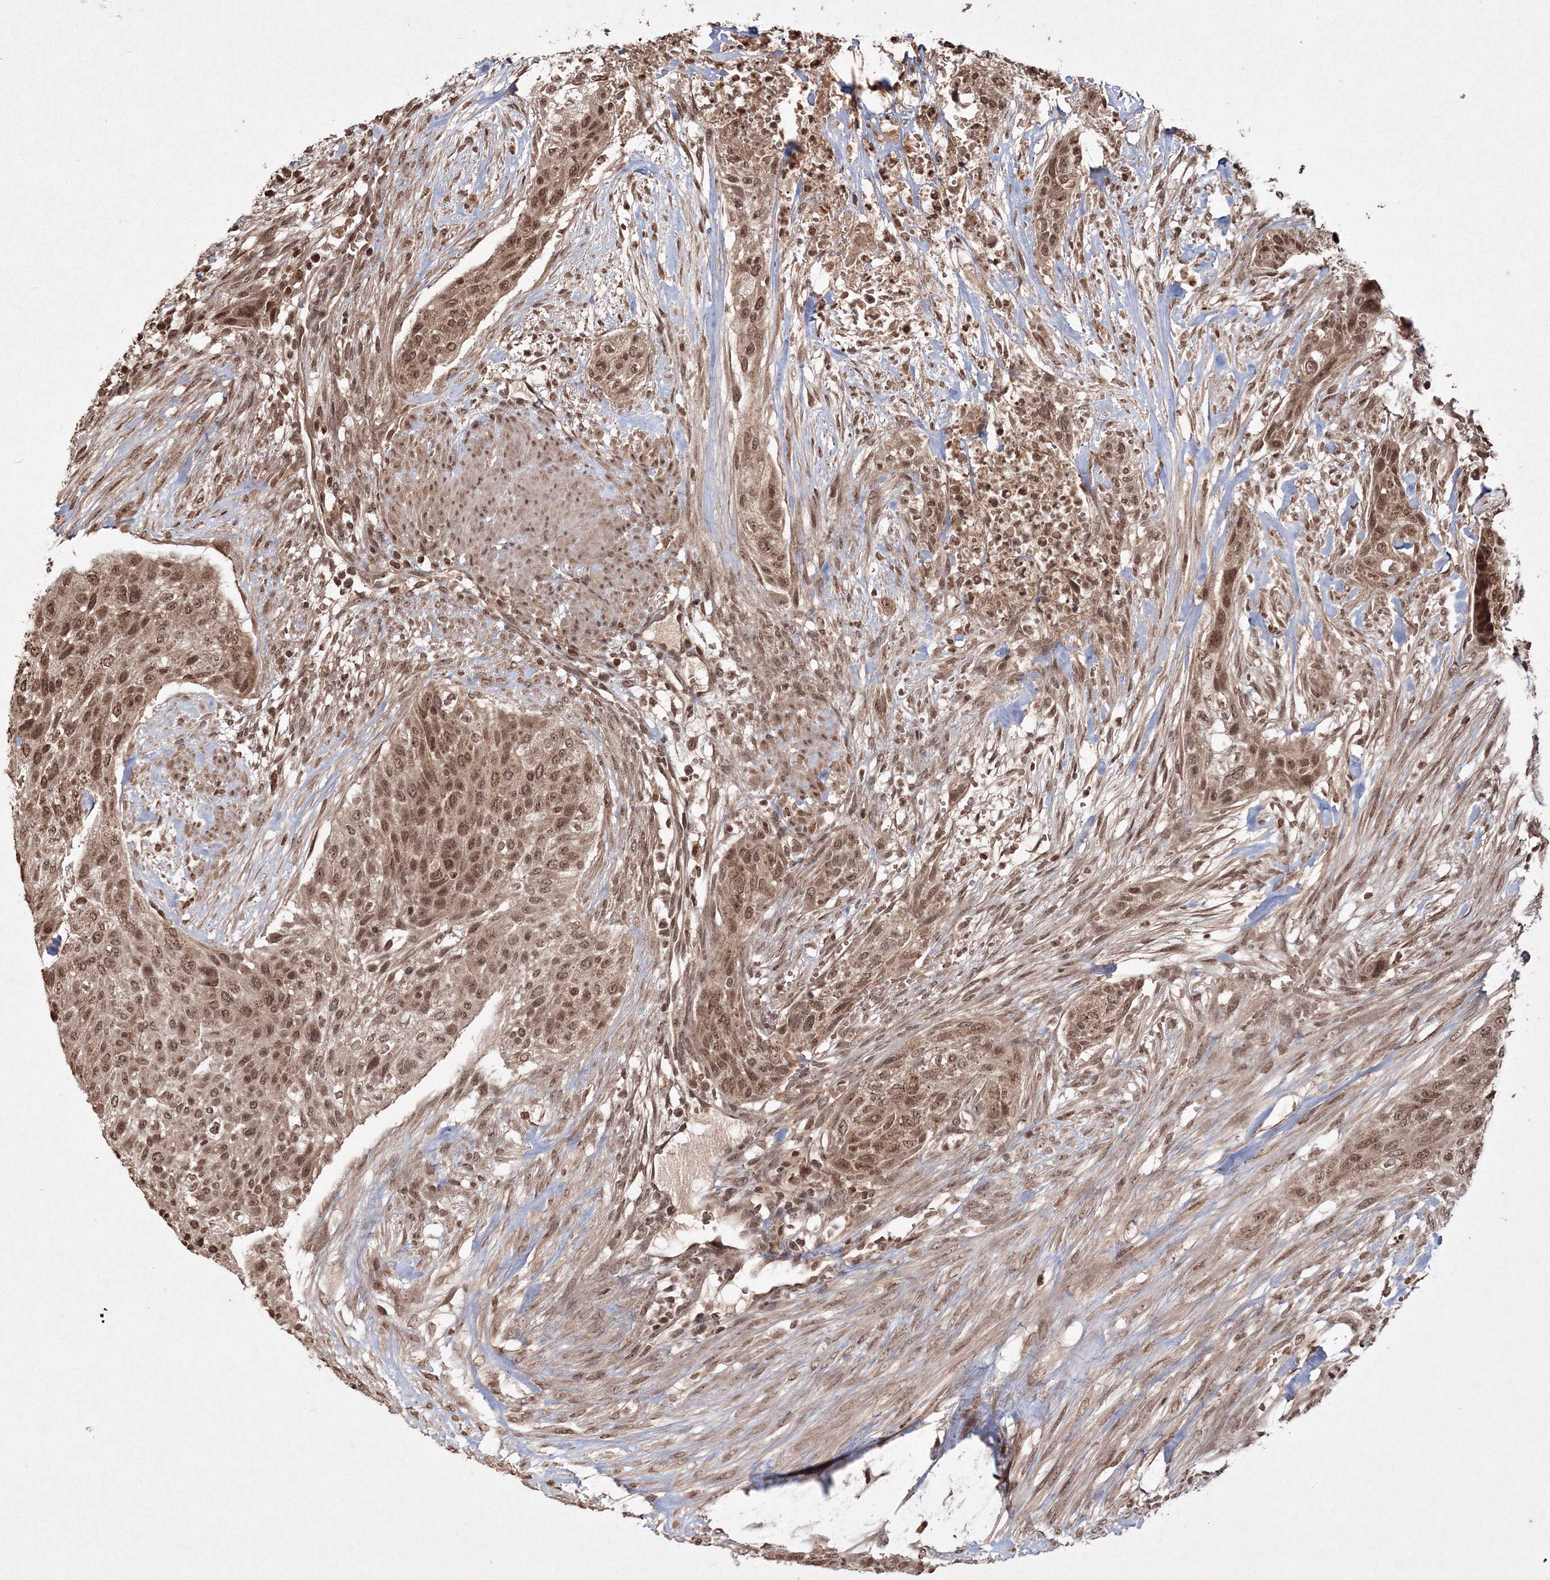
{"staining": {"intensity": "moderate", "quantity": ">75%", "location": "cytoplasmic/membranous,nuclear"}, "tissue": "urothelial cancer", "cell_type": "Tumor cells", "image_type": "cancer", "snomed": [{"axis": "morphology", "description": "Urothelial carcinoma, High grade"}, {"axis": "topography", "description": "Urinary bladder"}], "caption": "There is medium levels of moderate cytoplasmic/membranous and nuclear positivity in tumor cells of urothelial carcinoma (high-grade), as demonstrated by immunohistochemical staining (brown color).", "gene": "PEX13", "patient": {"sex": "male", "age": 35}}